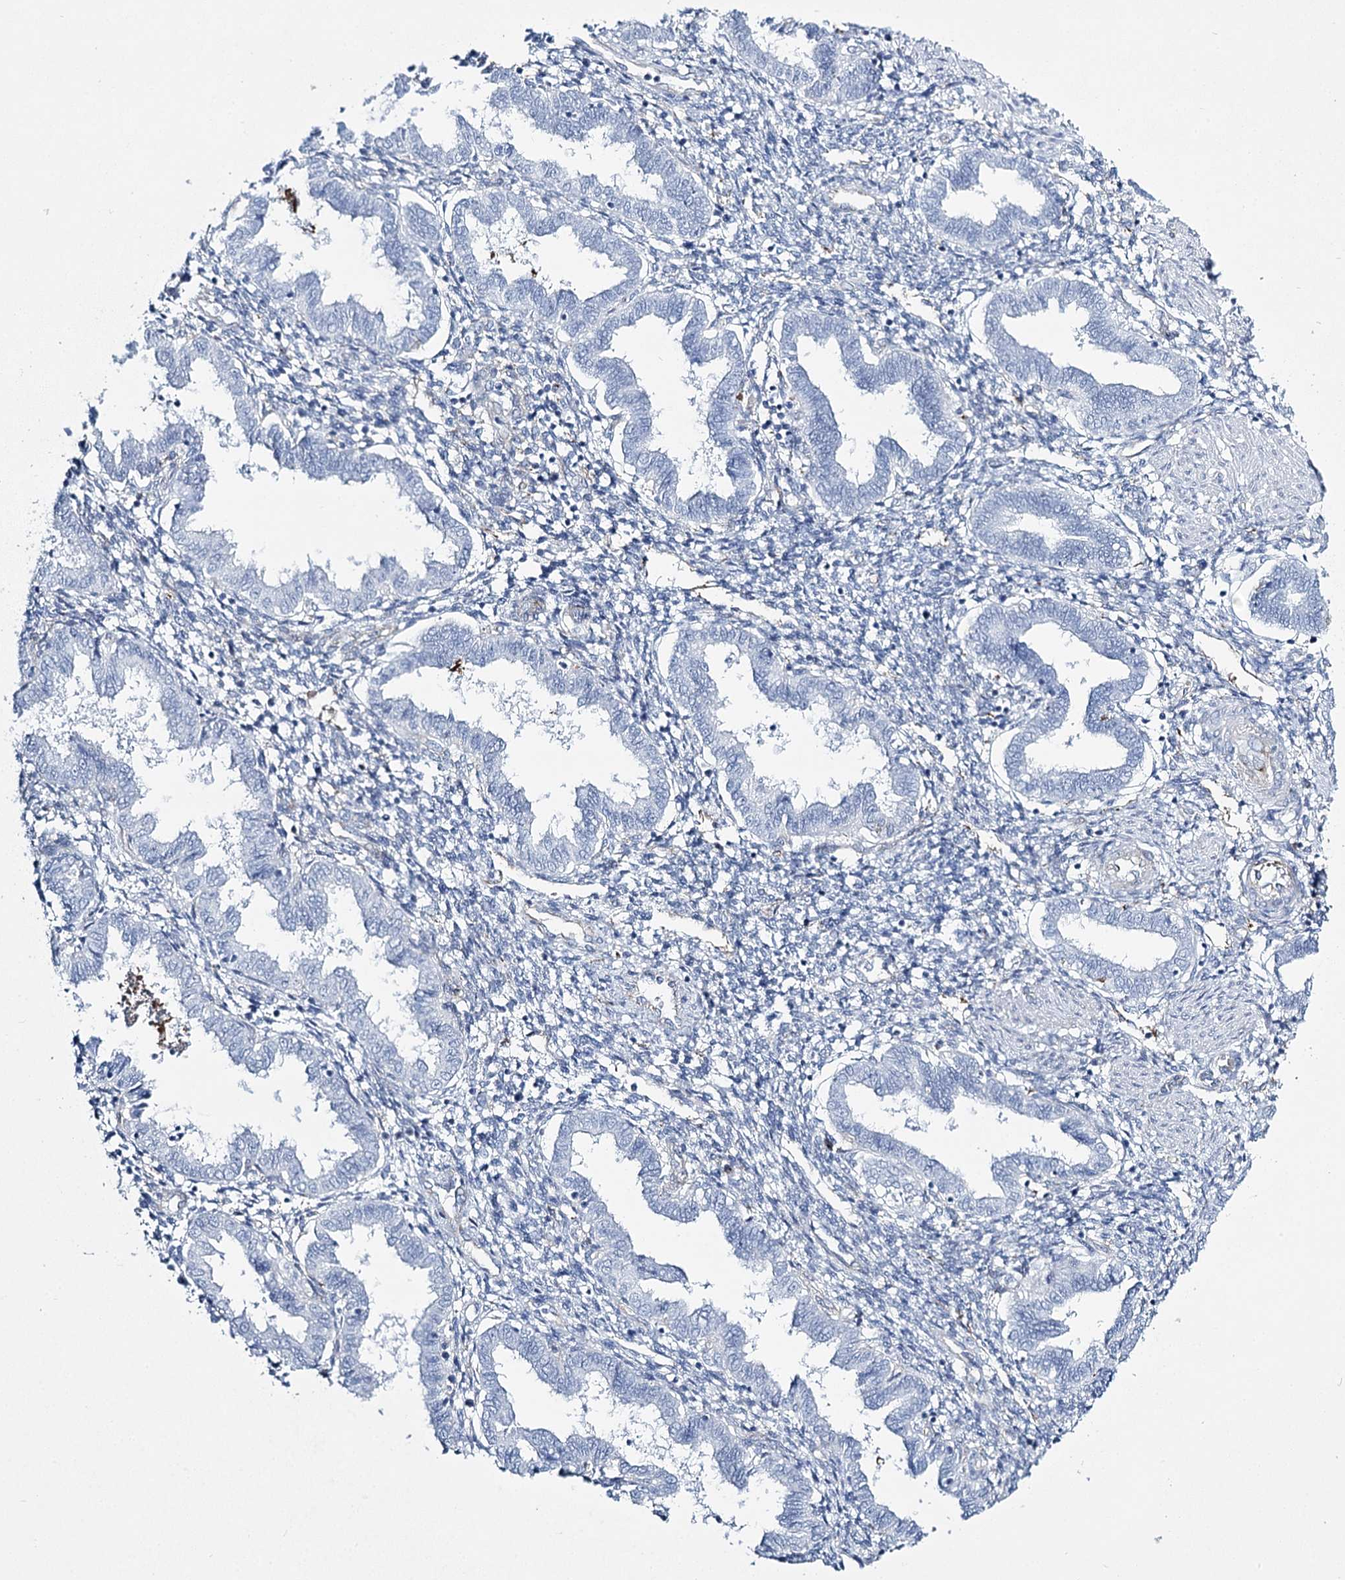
{"staining": {"intensity": "negative", "quantity": "none", "location": "none"}, "tissue": "endometrium", "cell_type": "Cells in endometrial stroma", "image_type": "normal", "snomed": [{"axis": "morphology", "description": "Normal tissue, NOS"}, {"axis": "topography", "description": "Endometrium"}], "caption": "Immunohistochemistry photomicrograph of unremarkable endometrium: endometrium stained with DAB reveals no significant protein expression in cells in endometrial stroma.", "gene": "CCDC88A", "patient": {"sex": "female", "age": 33}}